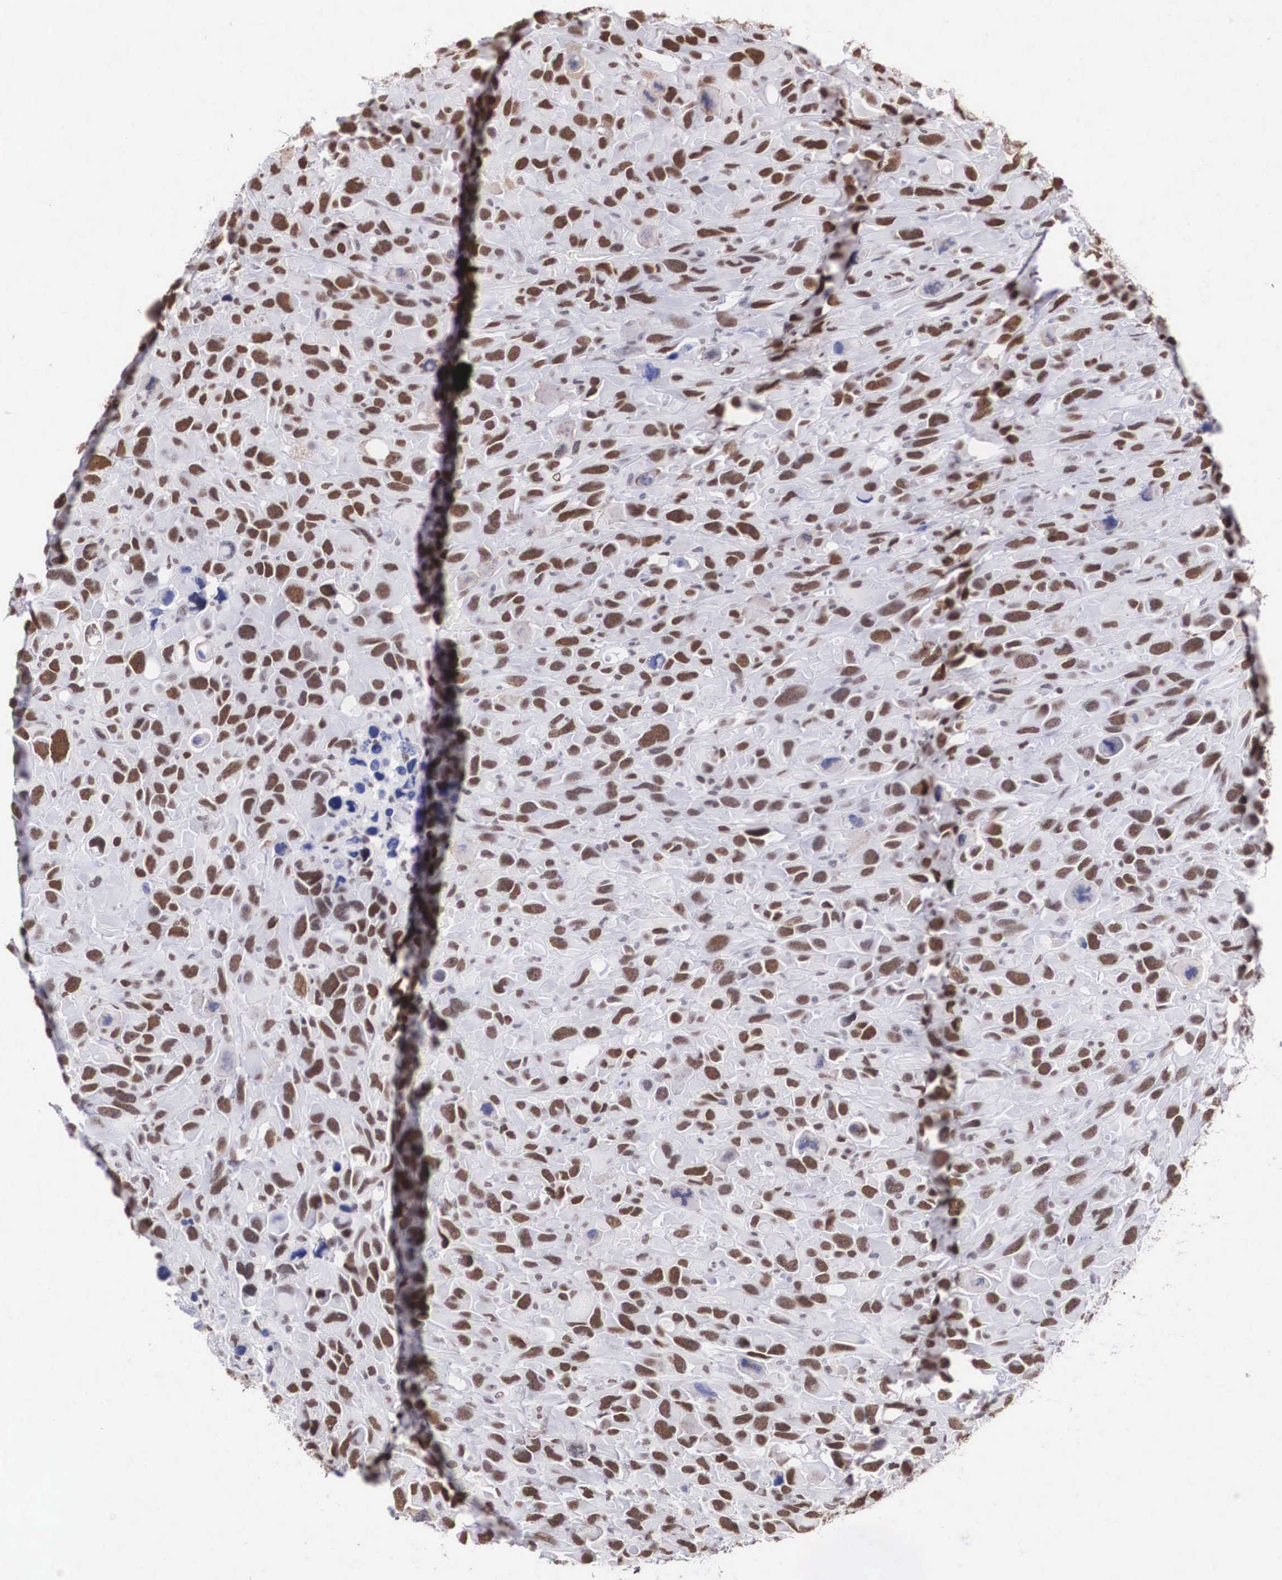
{"staining": {"intensity": "strong", "quantity": ">75%", "location": "nuclear"}, "tissue": "renal cancer", "cell_type": "Tumor cells", "image_type": "cancer", "snomed": [{"axis": "morphology", "description": "Adenocarcinoma, NOS"}, {"axis": "topography", "description": "Kidney"}], "caption": "Adenocarcinoma (renal) stained for a protein (brown) displays strong nuclear positive positivity in approximately >75% of tumor cells.", "gene": "CSTF2", "patient": {"sex": "male", "age": 79}}